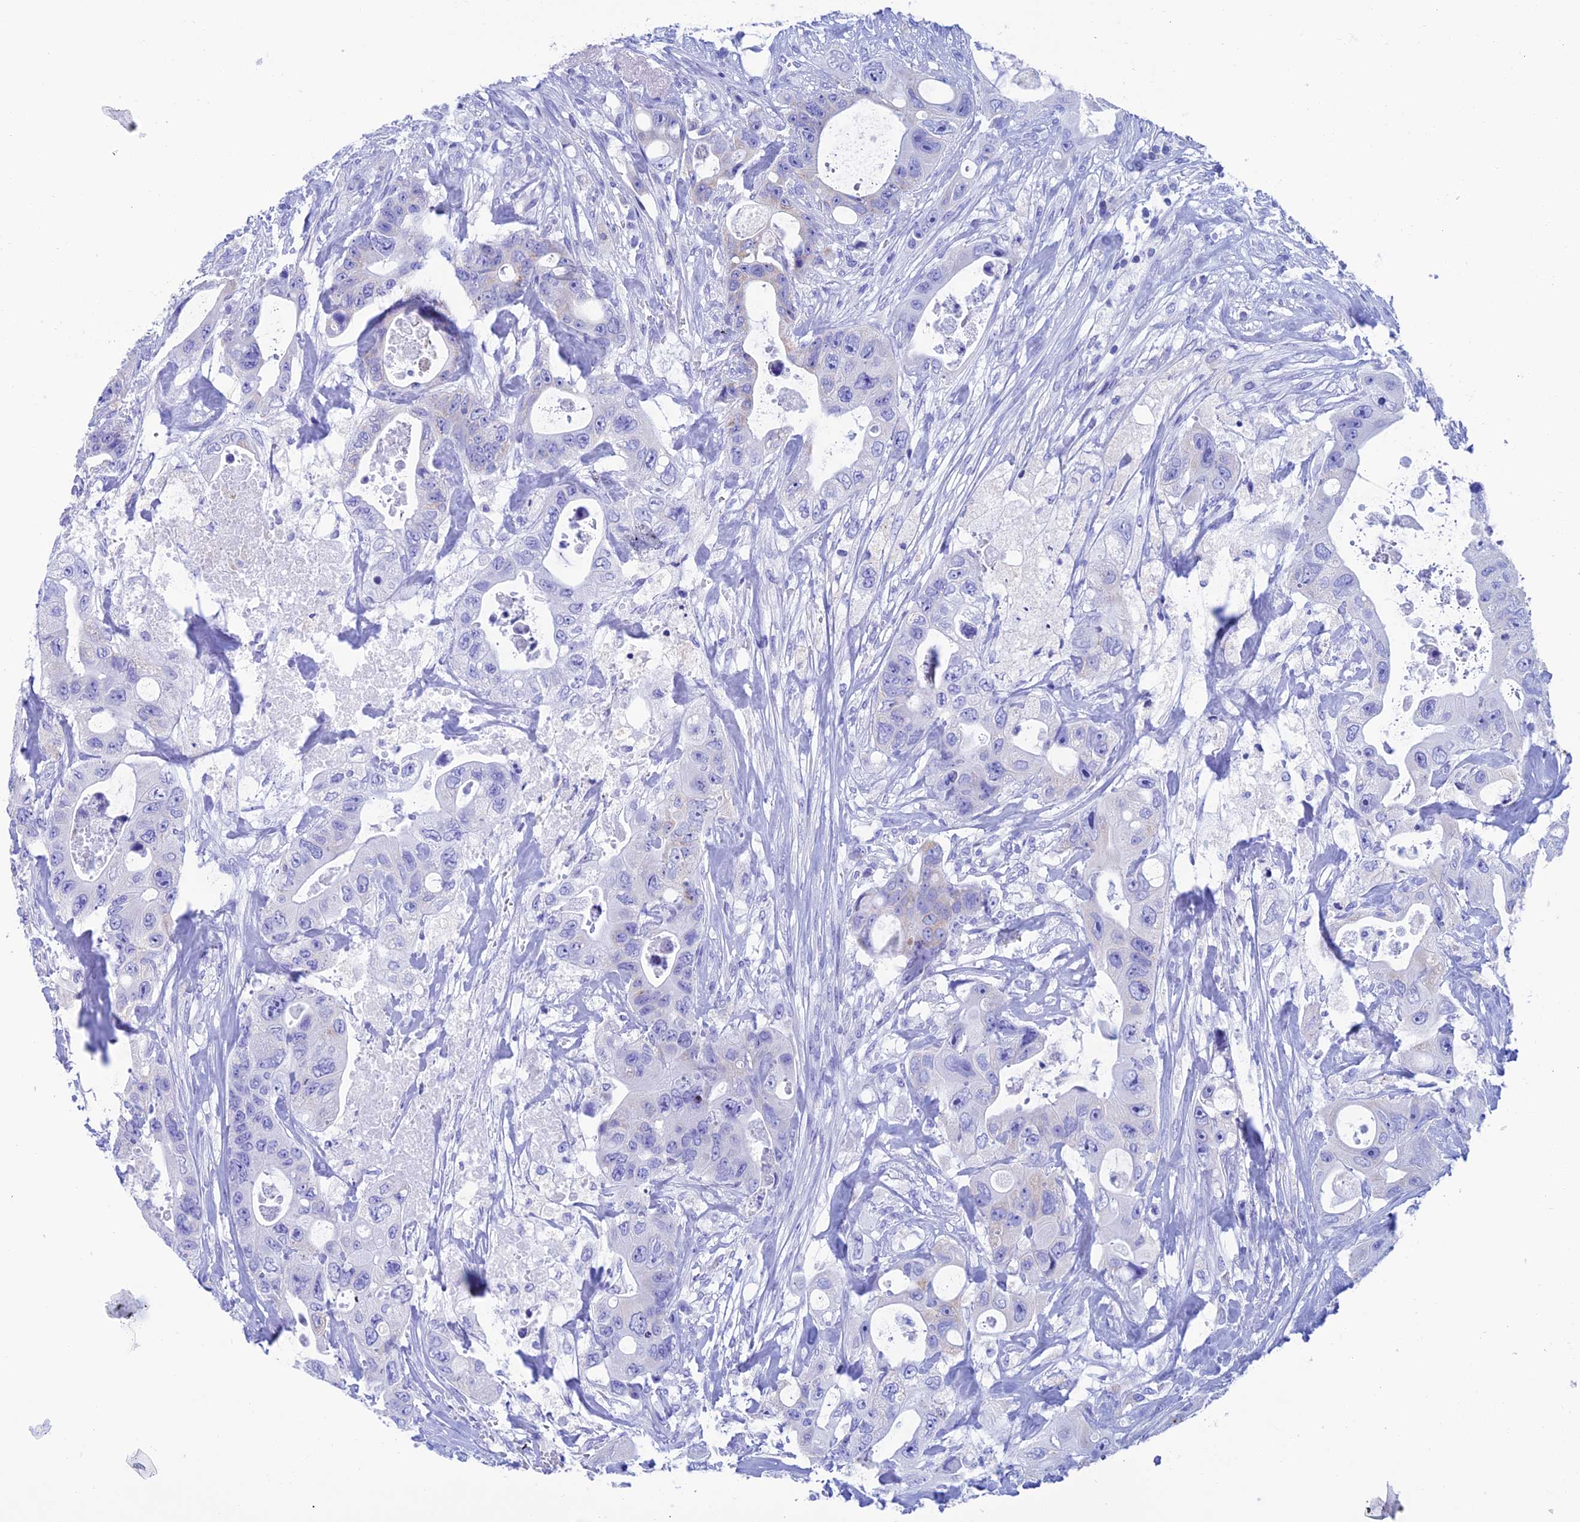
{"staining": {"intensity": "negative", "quantity": "none", "location": "none"}, "tissue": "colorectal cancer", "cell_type": "Tumor cells", "image_type": "cancer", "snomed": [{"axis": "morphology", "description": "Adenocarcinoma, NOS"}, {"axis": "topography", "description": "Colon"}], "caption": "IHC photomicrograph of human colorectal cancer (adenocarcinoma) stained for a protein (brown), which shows no staining in tumor cells.", "gene": "NXPE4", "patient": {"sex": "female", "age": 46}}